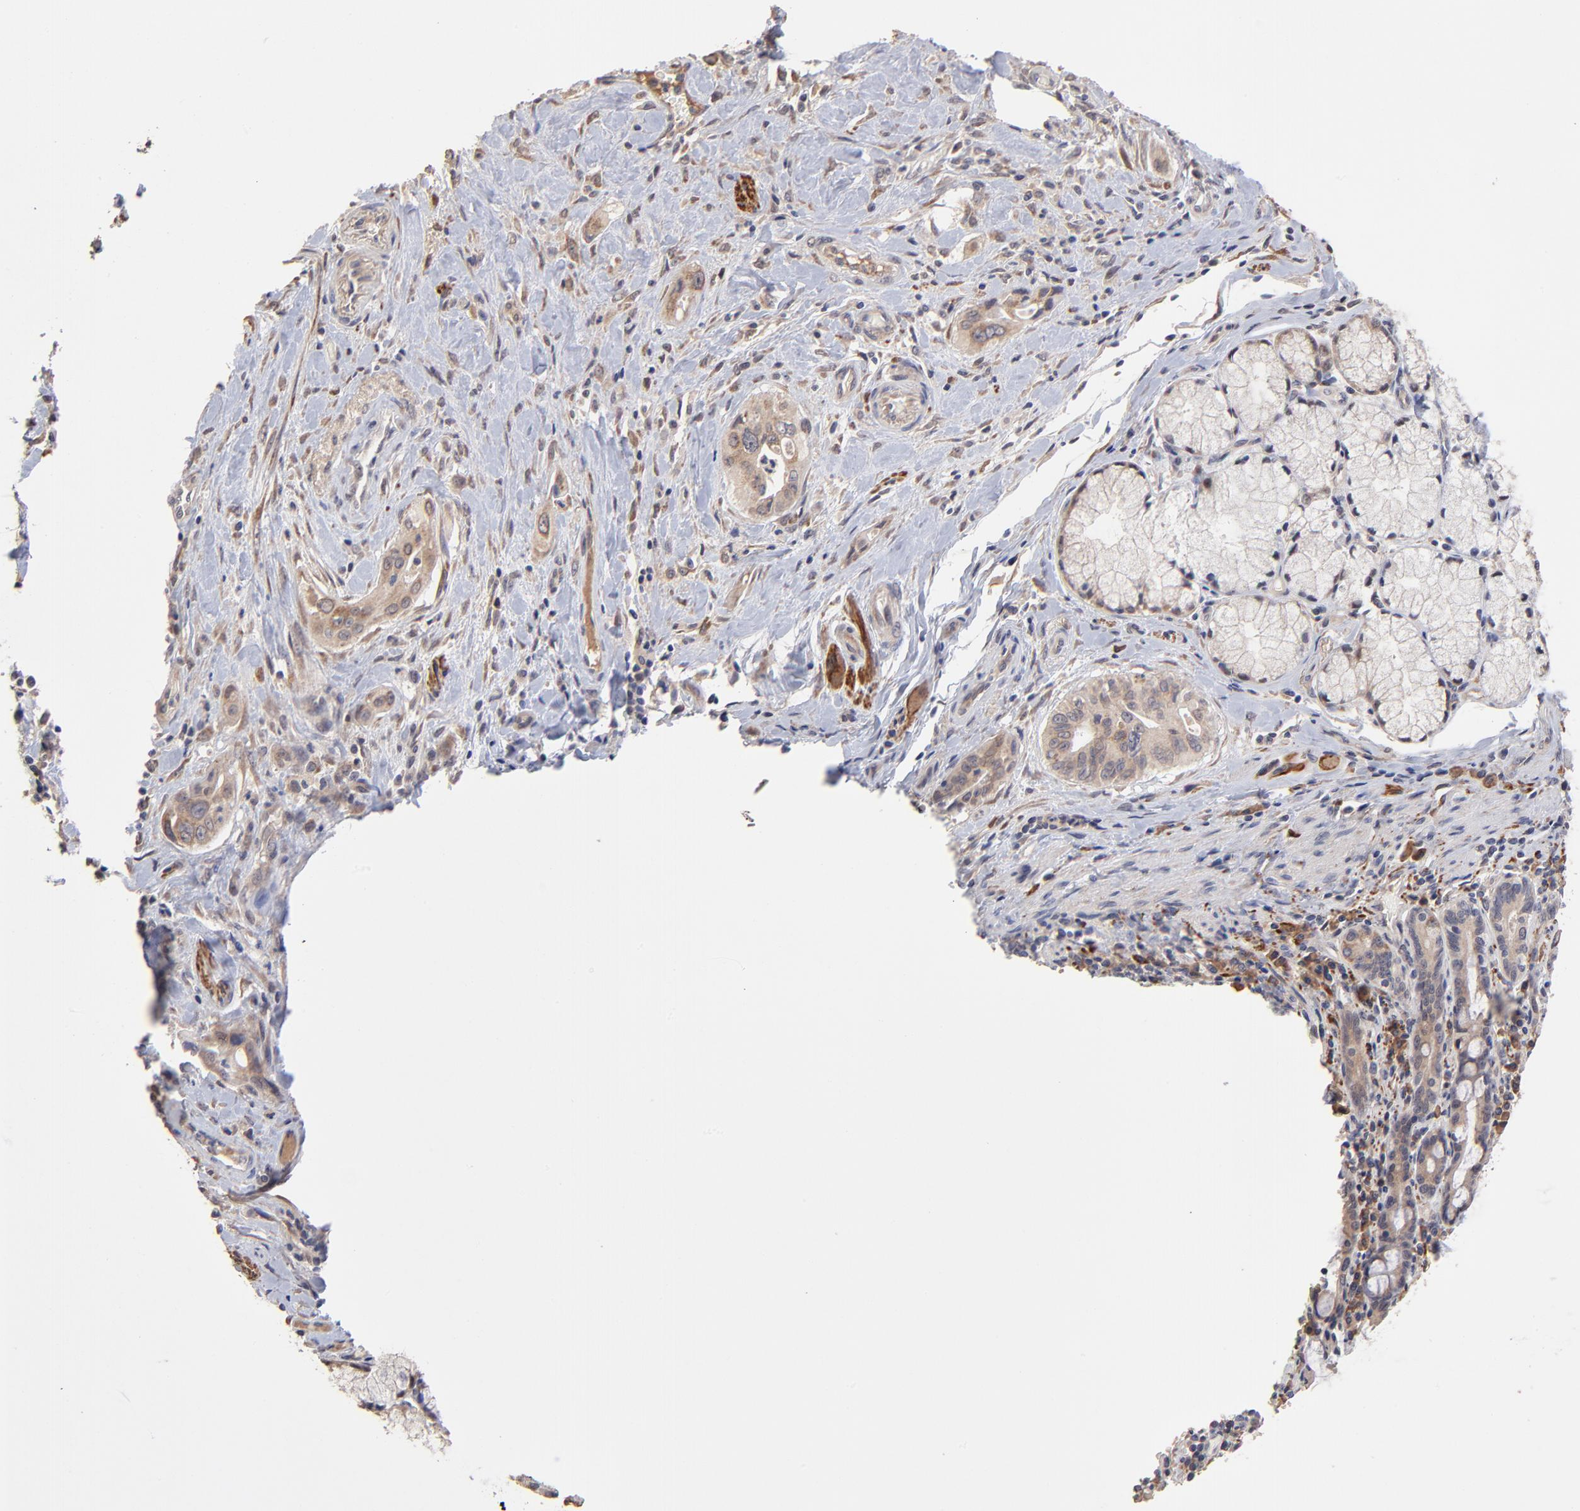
{"staining": {"intensity": "weak", "quantity": ">75%", "location": "cytoplasmic/membranous"}, "tissue": "pancreatic cancer", "cell_type": "Tumor cells", "image_type": "cancer", "snomed": [{"axis": "morphology", "description": "Adenocarcinoma, NOS"}, {"axis": "topography", "description": "Pancreas"}], "caption": "Pancreatic cancer stained for a protein (brown) exhibits weak cytoplasmic/membranous positive staining in approximately >75% of tumor cells.", "gene": "CHL1", "patient": {"sex": "male", "age": 77}}